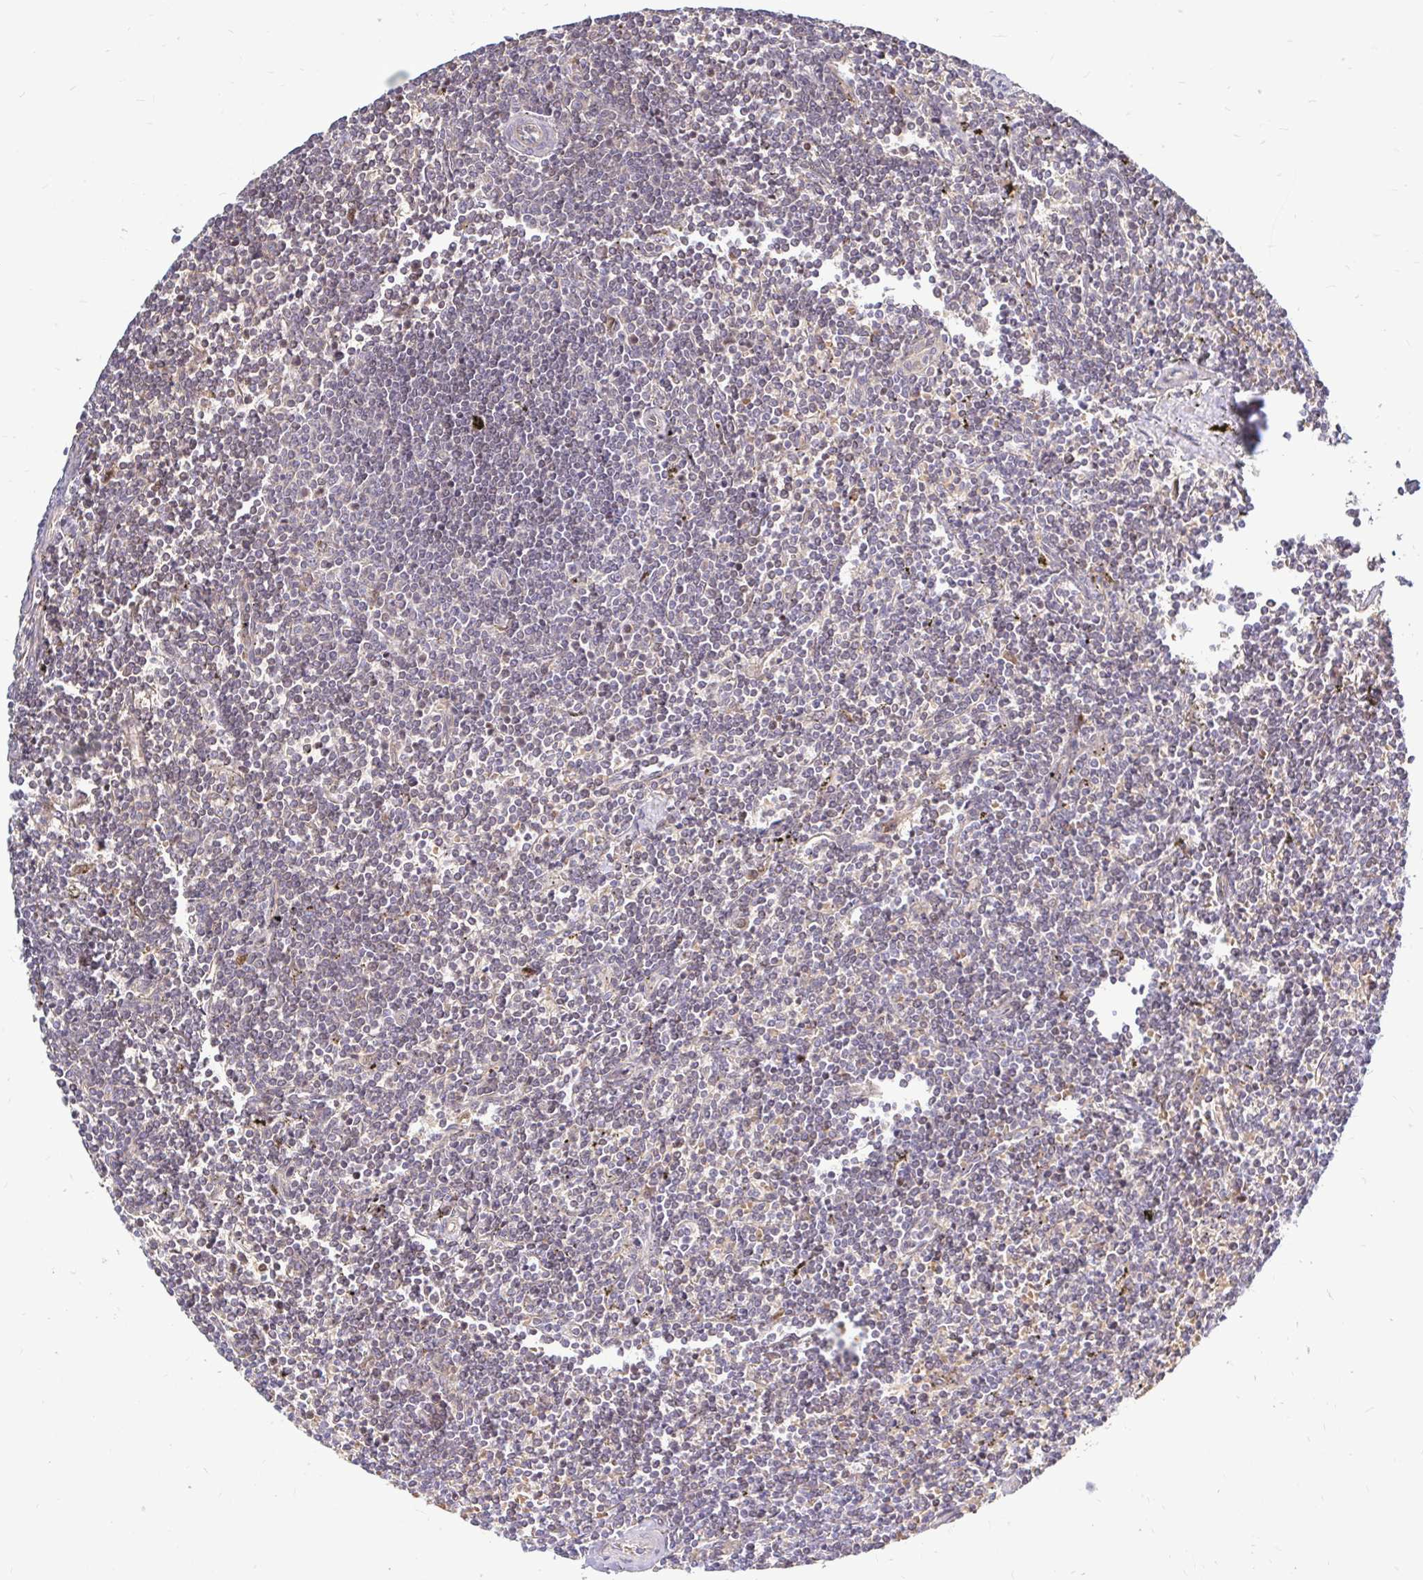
{"staining": {"intensity": "negative", "quantity": "none", "location": "none"}, "tissue": "lymphoma", "cell_type": "Tumor cells", "image_type": "cancer", "snomed": [{"axis": "morphology", "description": "Malignant lymphoma, non-Hodgkin's type, Low grade"}, {"axis": "topography", "description": "Spleen"}], "caption": "A histopathology image of lymphoma stained for a protein exhibits no brown staining in tumor cells. (Stains: DAB immunohistochemistry (IHC) with hematoxylin counter stain, Microscopy: brightfield microscopy at high magnification).", "gene": "ARHGEF37", "patient": {"sex": "male", "age": 78}}